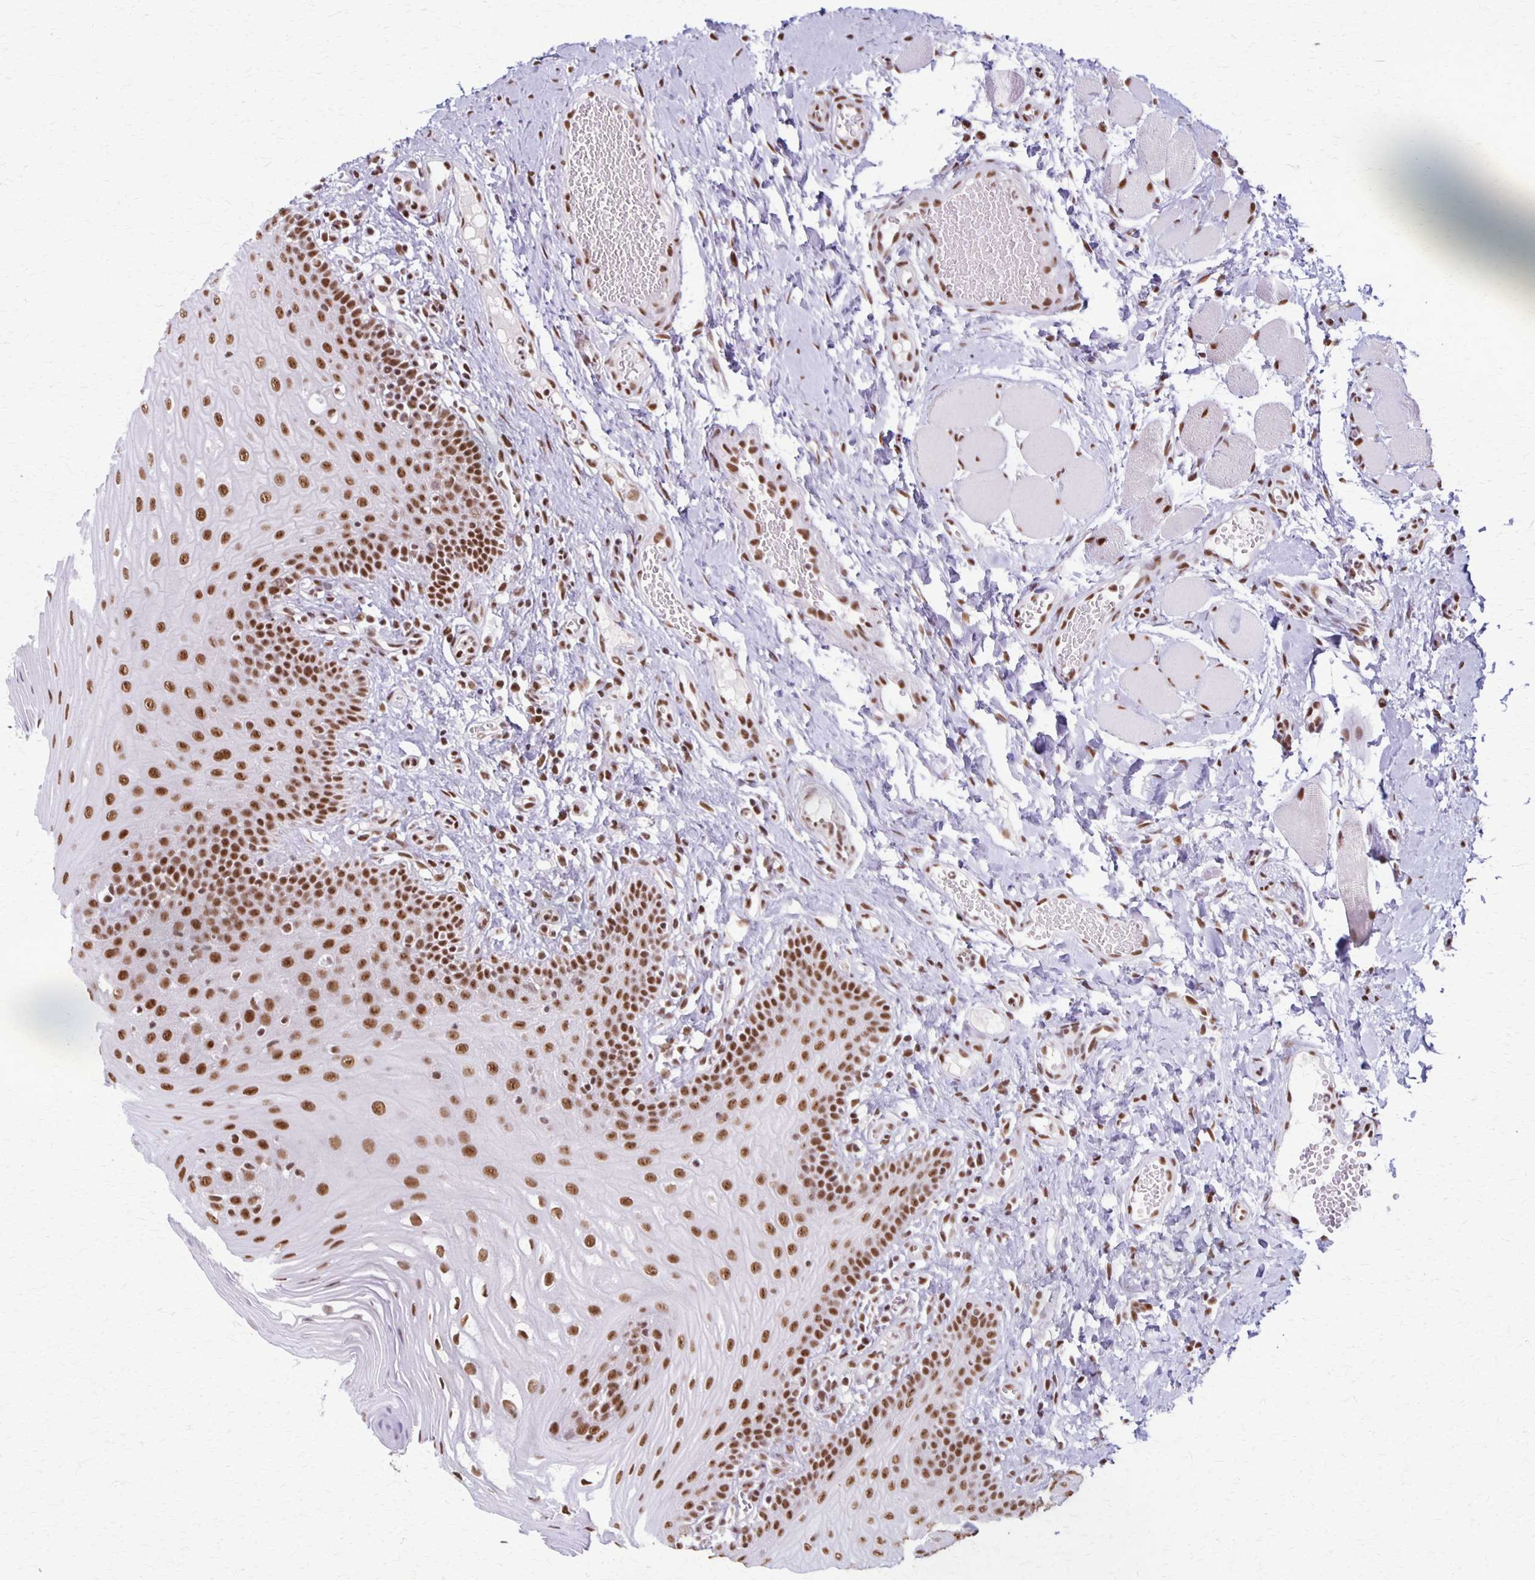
{"staining": {"intensity": "strong", "quantity": ">75%", "location": "nuclear"}, "tissue": "oral mucosa", "cell_type": "Squamous epithelial cells", "image_type": "normal", "snomed": [{"axis": "morphology", "description": "Normal tissue, NOS"}, {"axis": "topography", "description": "Oral tissue"}, {"axis": "topography", "description": "Tounge, NOS"}], "caption": "IHC (DAB (3,3'-diaminobenzidine)) staining of normal oral mucosa shows strong nuclear protein positivity in about >75% of squamous epithelial cells.", "gene": "XRCC6", "patient": {"sex": "female", "age": 58}}